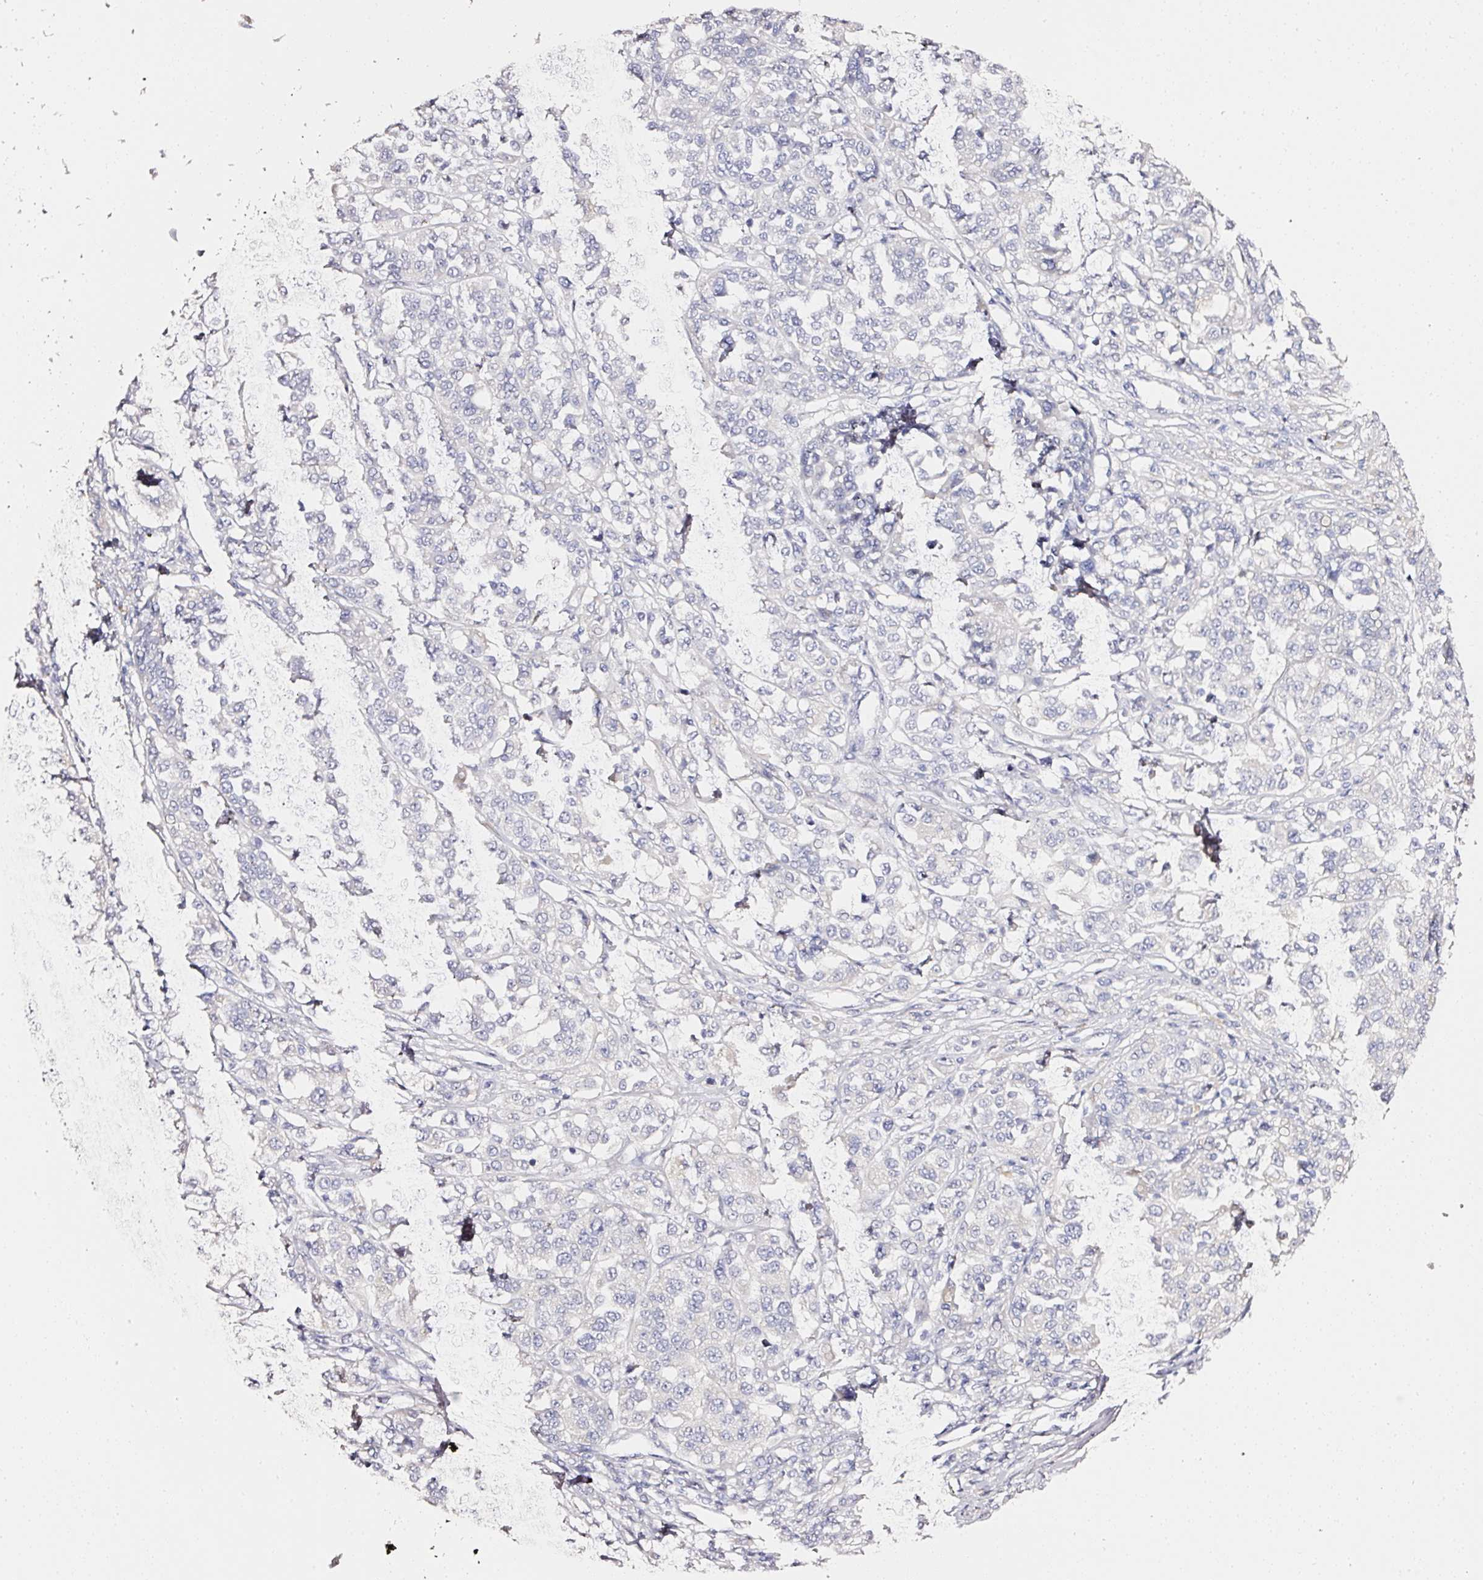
{"staining": {"intensity": "negative", "quantity": "none", "location": "none"}, "tissue": "melanoma", "cell_type": "Tumor cells", "image_type": "cancer", "snomed": [{"axis": "morphology", "description": "Malignant melanoma, Metastatic site"}, {"axis": "topography", "description": "Lymph node"}], "caption": "IHC histopathology image of neoplastic tissue: melanoma stained with DAB reveals no significant protein positivity in tumor cells.", "gene": "PDXDC1", "patient": {"sex": "male", "age": 44}}